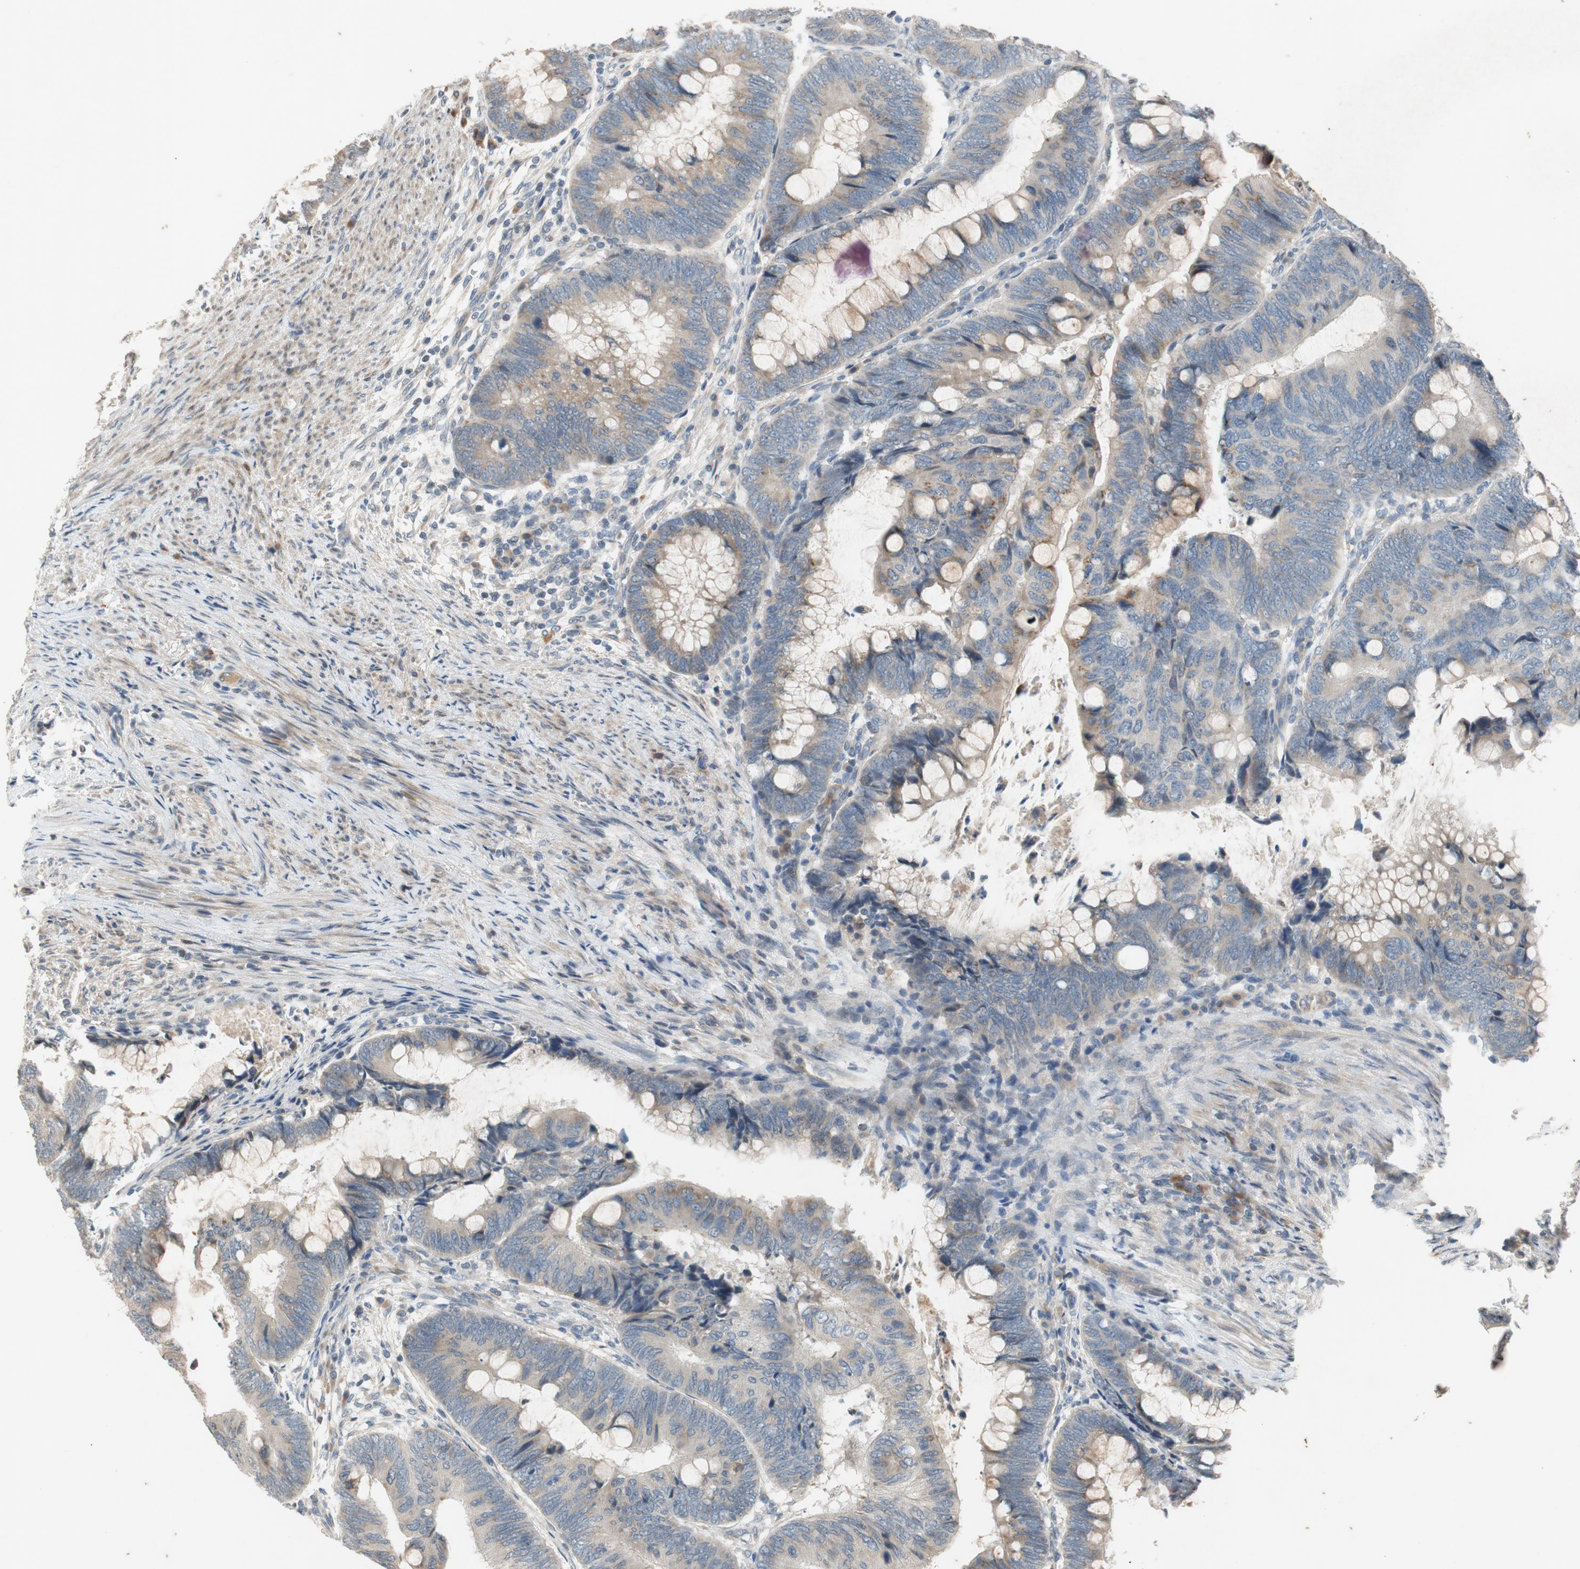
{"staining": {"intensity": "weak", "quantity": ">75%", "location": "cytoplasmic/membranous"}, "tissue": "colorectal cancer", "cell_type": "Tumor cells", "image_type": "cancer", "snomed": [{"axis": "morphology", "description": "Normal tissue, NOS"}, {"axis": "morphology", "description": "Adenocarcinoma, NOS"}, {"axis": "topography", "description": "Rectum"}, {"axis": "topography", "description": "Peripheral nerve tissue"}], "caption": "Colorectal adenocarcinoma stained with IHC displays weak cytoplasmic/membranous expression in about >75% of tumor cells.", "gene": "ATP2C1", "patient": {"sex": "male", "age": 92}}